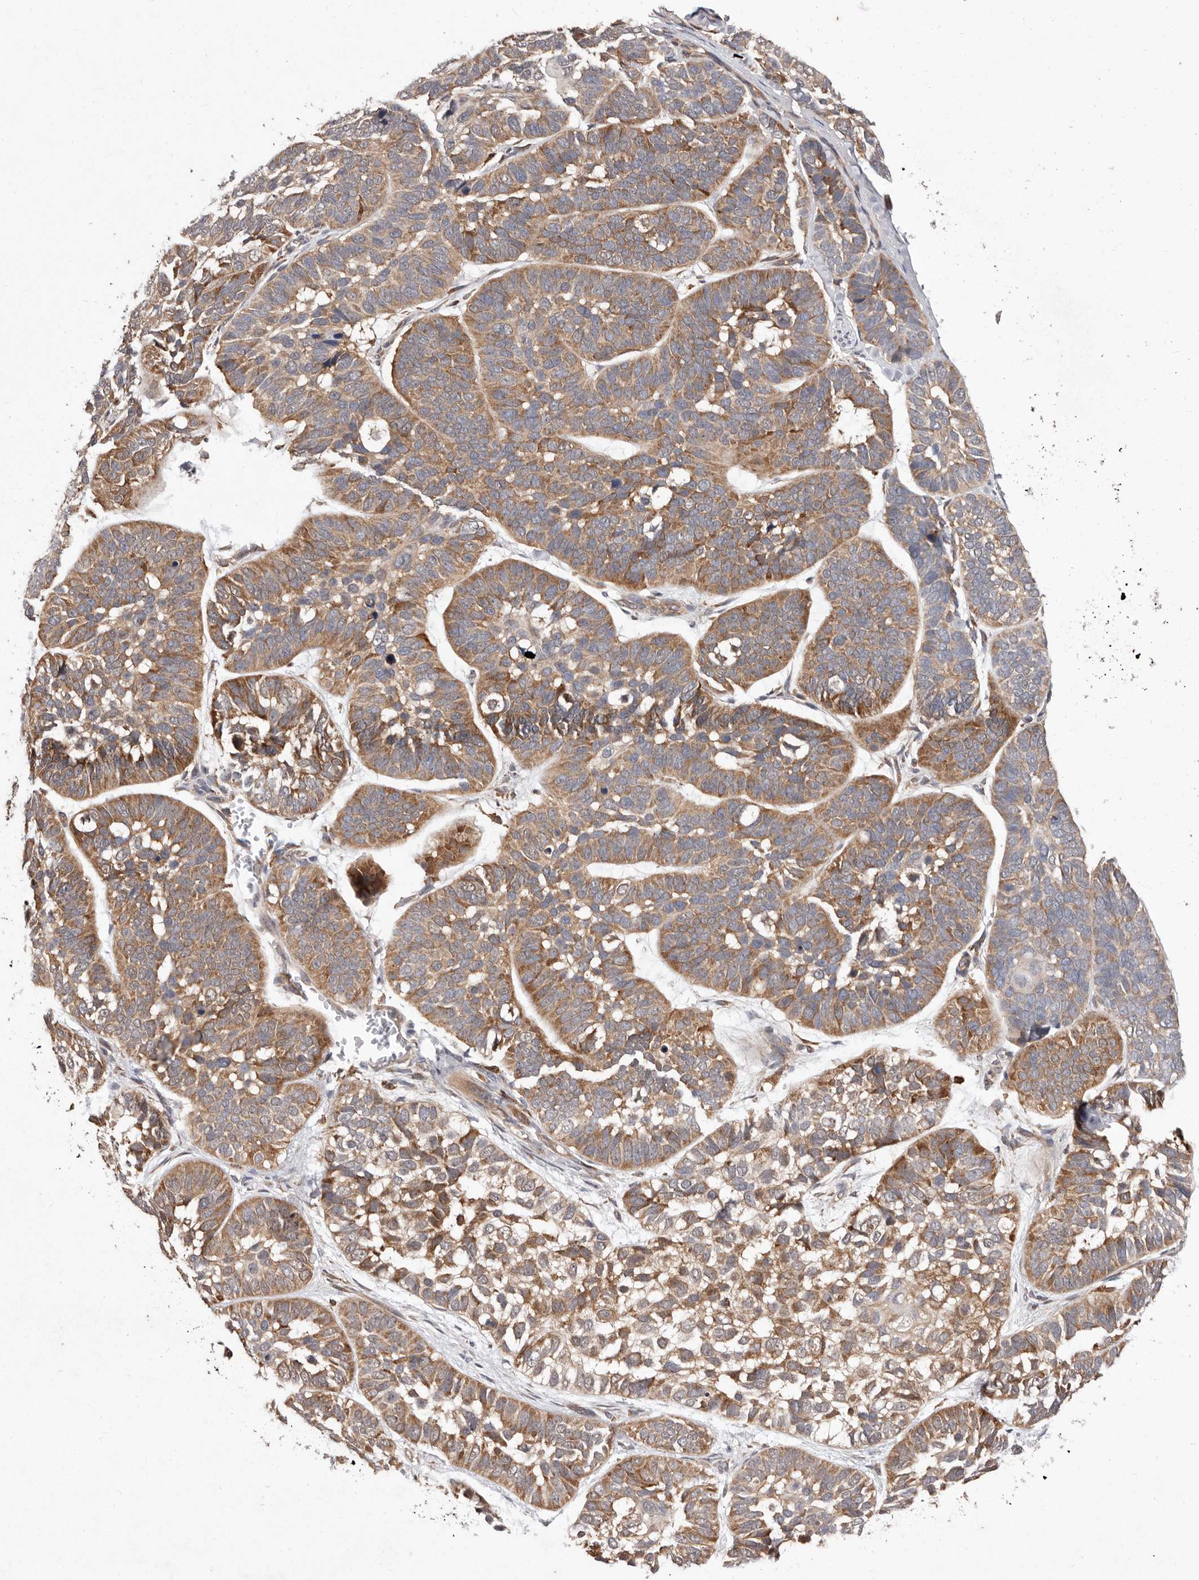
{"staining": {"intensity": "moderate", "quantity": ">75%", "location": "cytoplasmic/membranous"}, "tissue": "skin cancer", "cell_type": "Tumor cells", "image_type": "cancer", "snomed": [{"axis": "morphology", "description": "Basal cell carcinoma"}, {"axis": "topography", "description": "Skin"}], "caption": "Protein analysis of skin cancer (basal cell carcinoma) tissue reveals moderate cytoplasmic/membranous positivity in approximately >75% of tumor cells. (brown staining indicates protein expression, while blue staining denotes nuclei).", "gene": "RRM2B", "patient": {"sex": "male", "age": 62}}